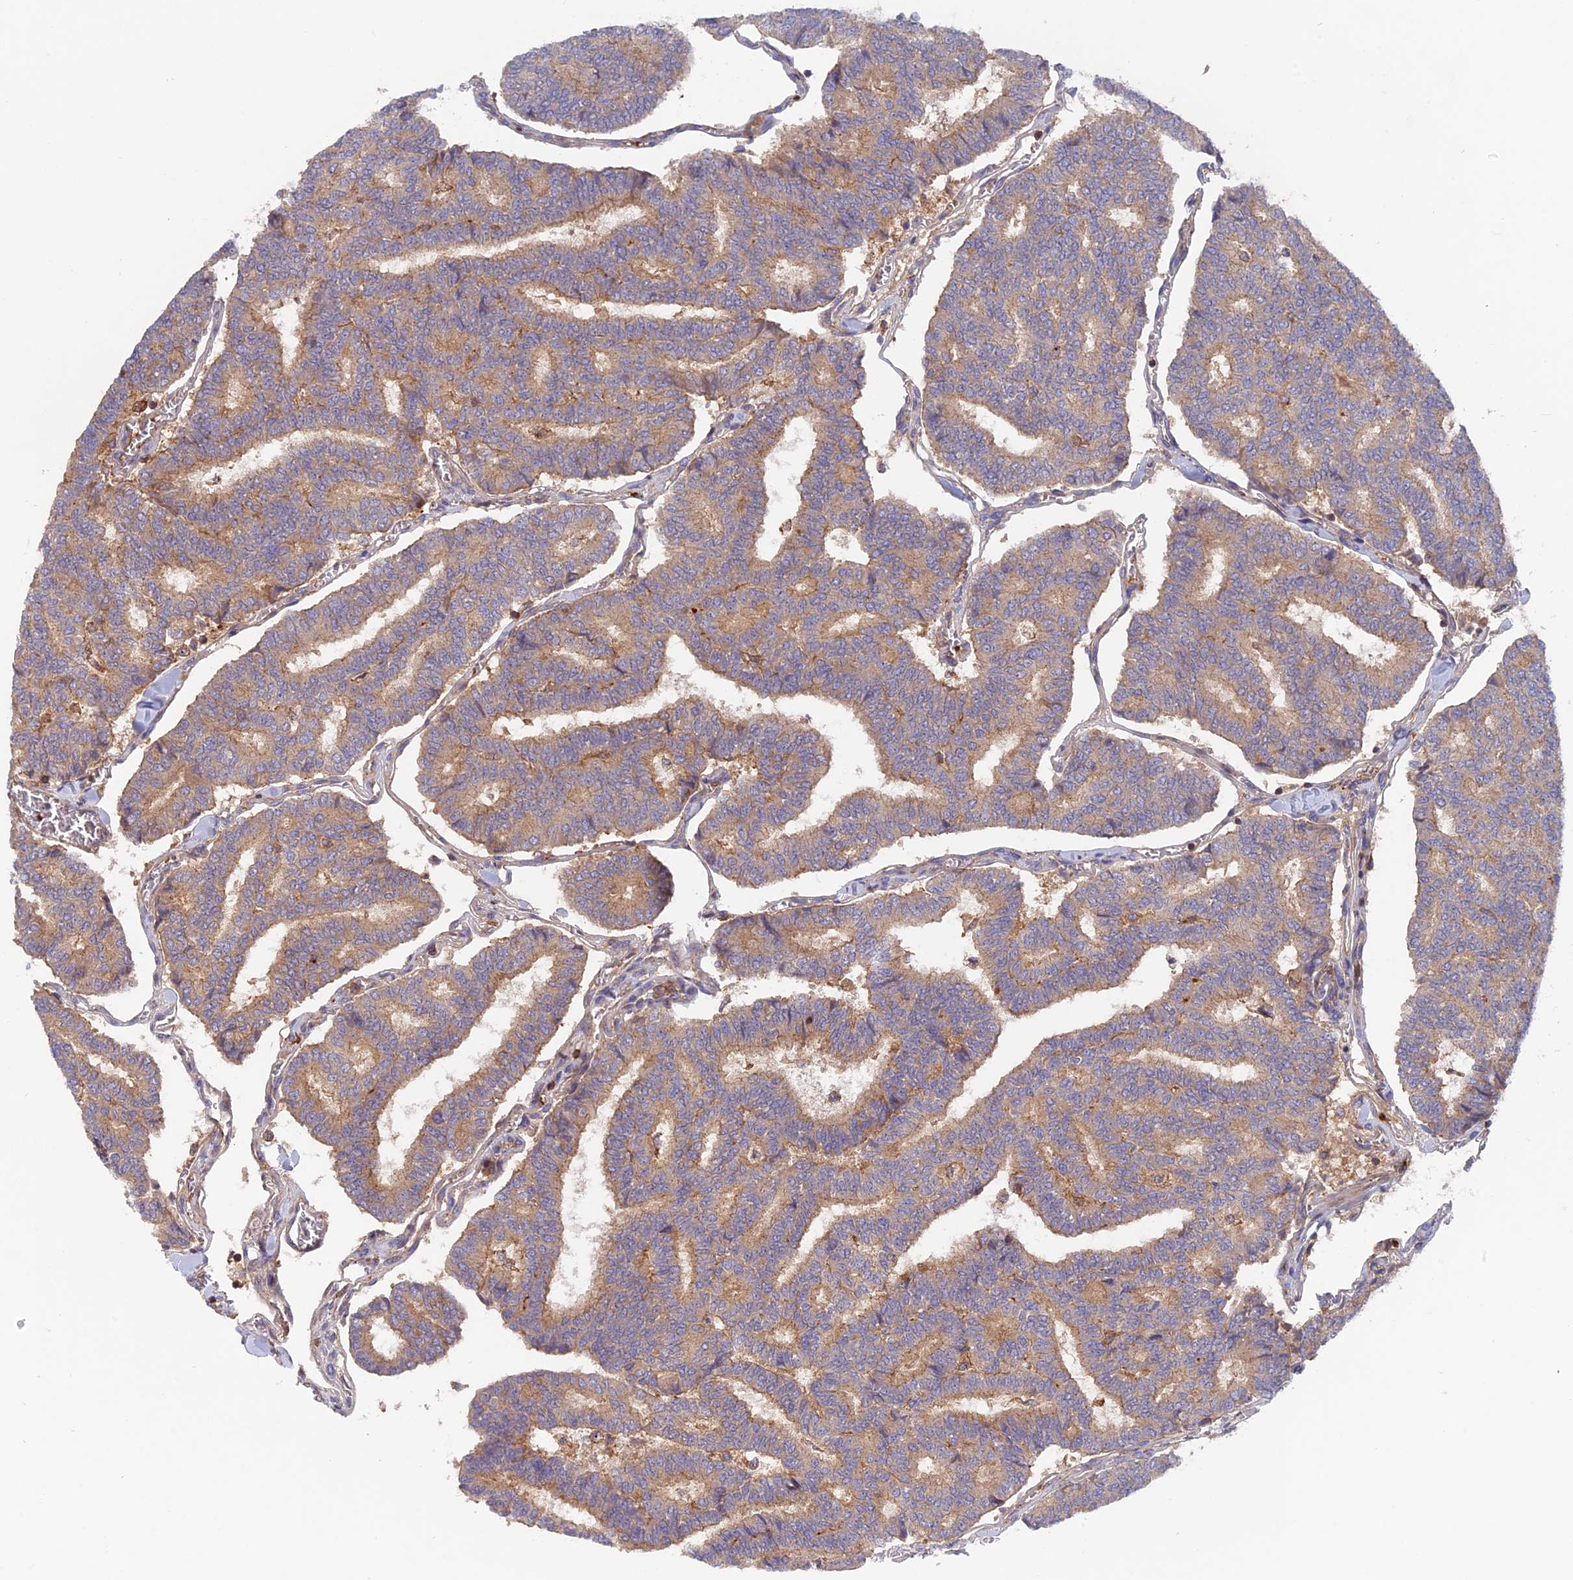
{"staining": {"intensity": "weak", "quantity": "25%-75%", "location": "cytoplasmic/membranous"}, "tissue": "thyroid cancer", "cell_type": "Tumor cells", "image_type": "cancer", "snomed": [{"axis": "morphology", "description": "Papillary adenocarcinoma, NOS"}, {"axis": "topography", "description": "Thyroid gland"}], "caption": "This is an image of immunohistochemistry (IHC) staining of papillary adenocarcinoma (thyroid), which shows weak expression in the cytoplasmic/membranous of tumor cells.", "gene": "CPNE7", "patient": {"sex": "female", "age": 35}}